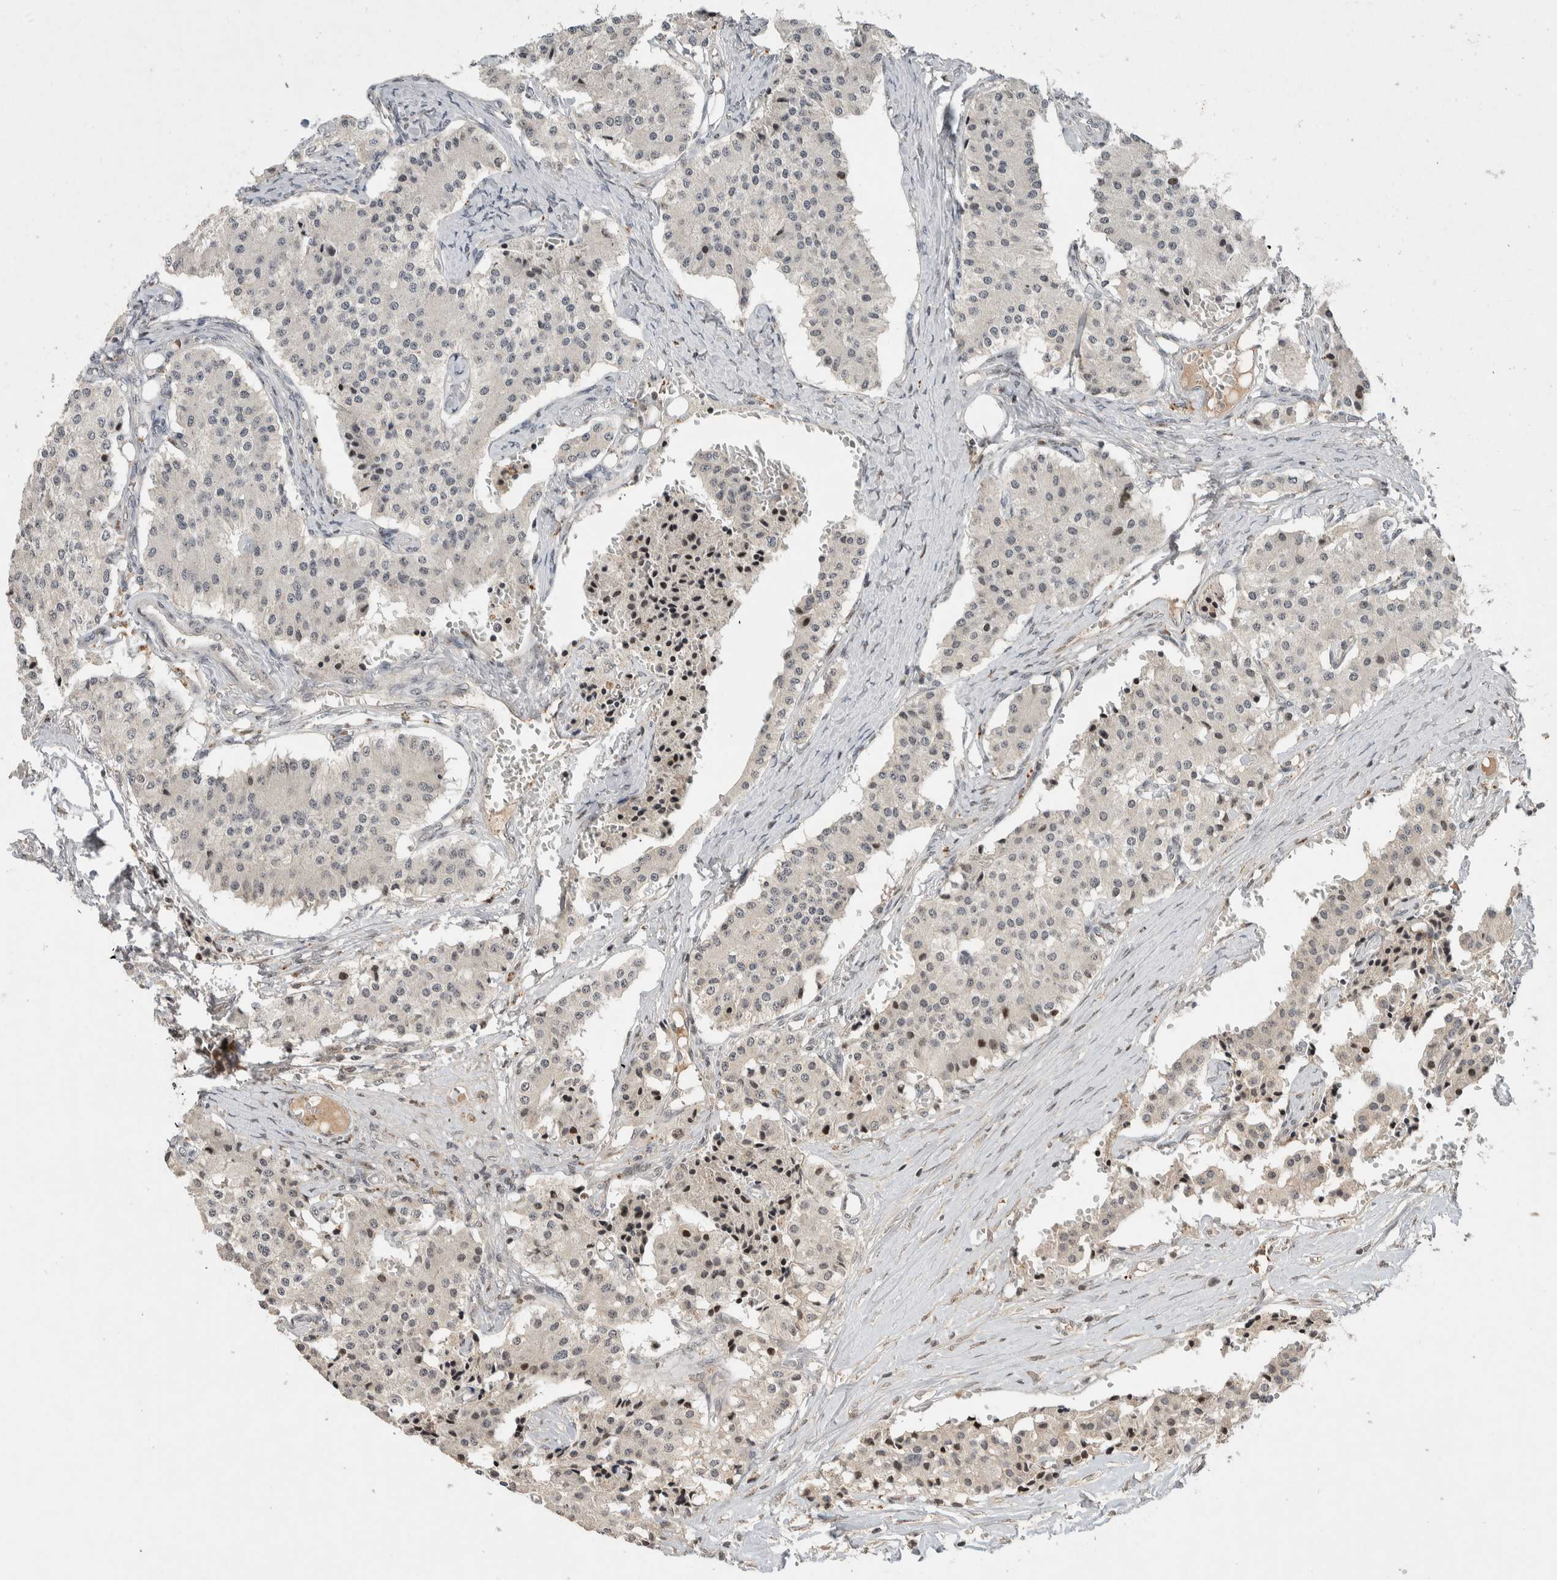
{"staining": {"intensity": "weak", "quantity": "<25%", "location": "nuclear"}, "tissue": "carcinoid", "cell_type": "Tumor cells", "image_type": "cancer", "snomed": [{"axis": "morphology", "description": "Carcinoid, malignant, NOS"}, {"axis": "topography", "description": "Colon"}], "caption": "Carcinoid was stained to show a protein in brown. There is no significant positivity in tumor cells.", "gene": "ZNF521", "patient": {"sex": "female", "age": 52}}